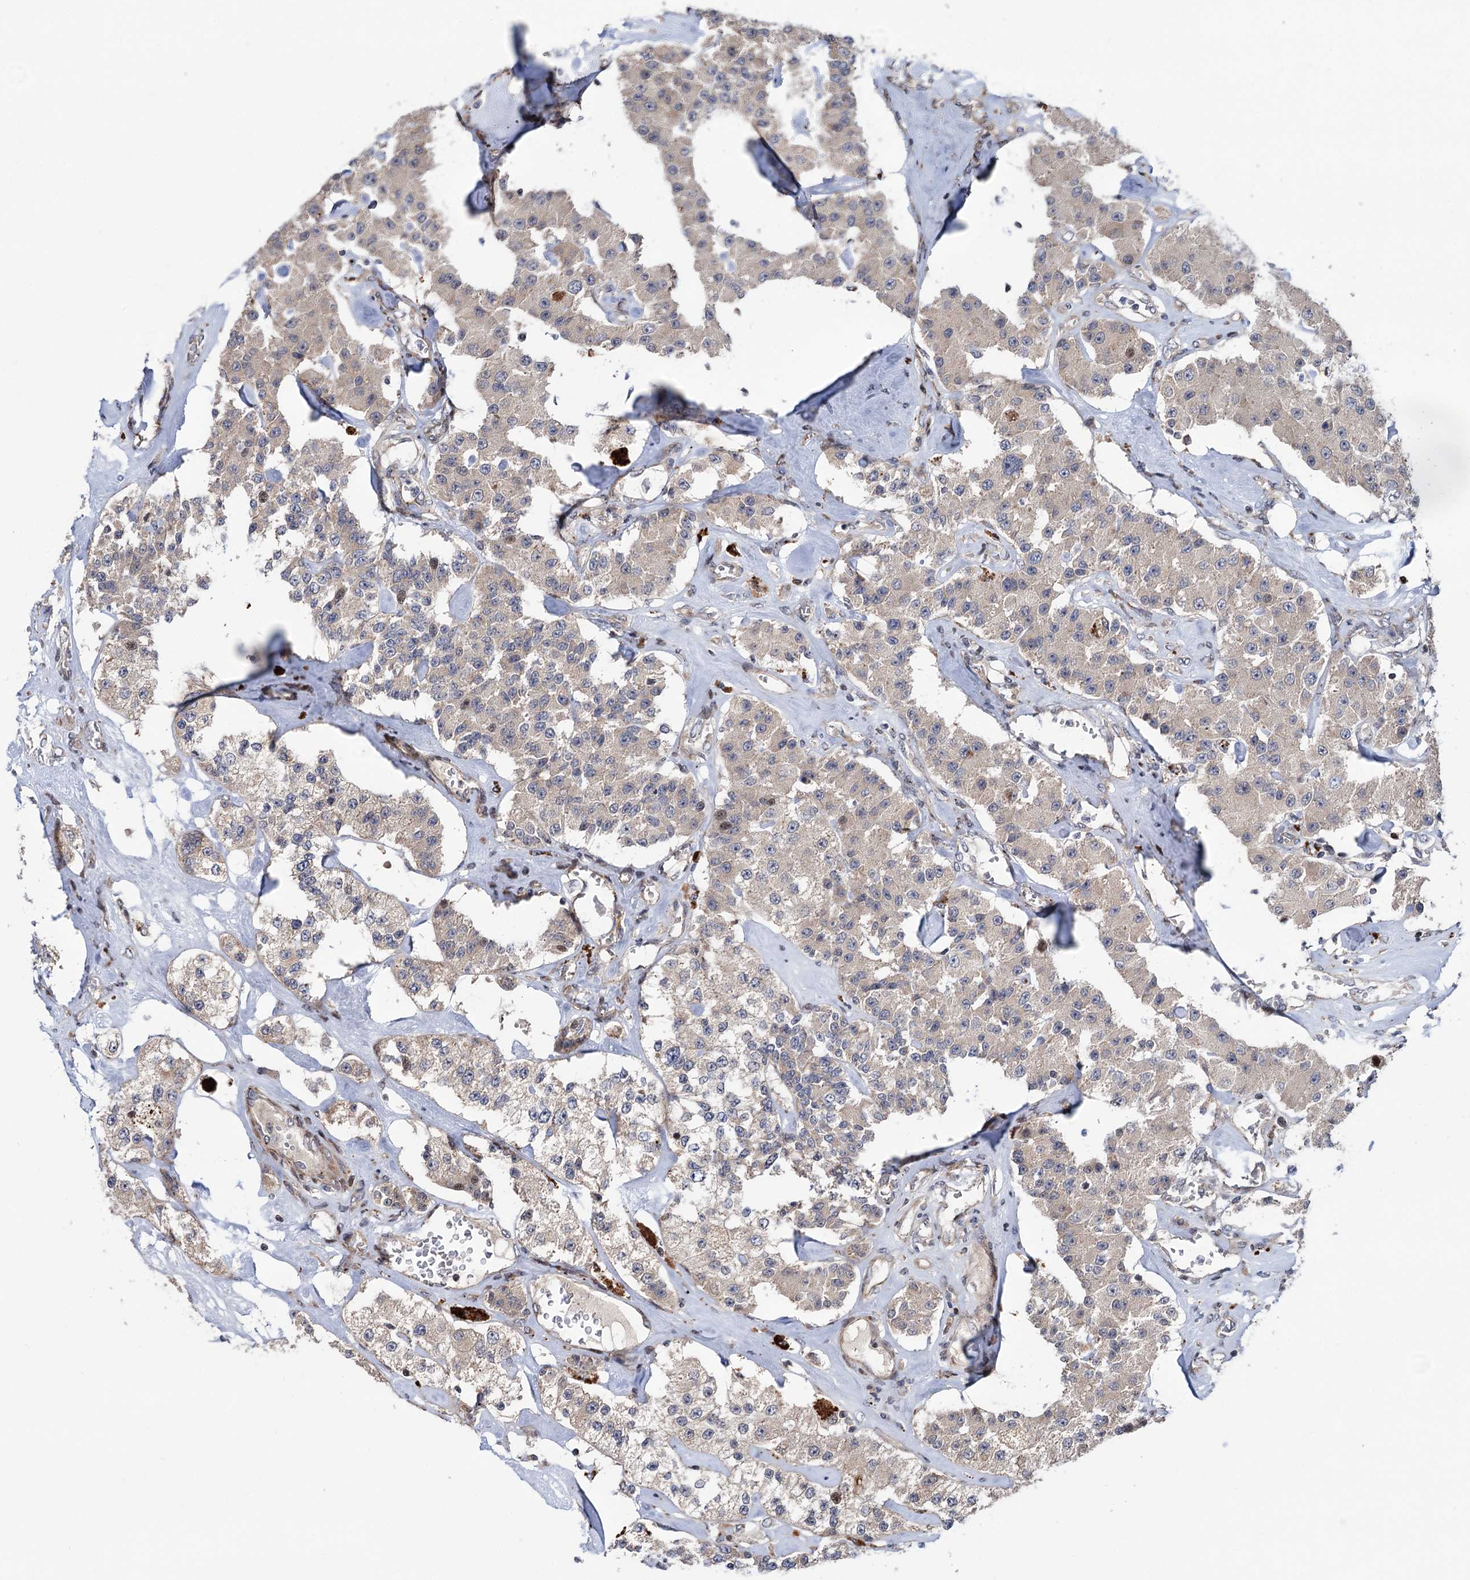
{"staining": {"intensity": "weak", "quantity": "25%-75%", "location": "cytoplasmic/membranous"}, "tissue": "carcinoid", "cell_type": "Tumor cells", "image_type": "cancer", "snomed": [{"axis": "morphology", "description": "Carcinoid, malignant, NOS"}, {"axis": "topography", "description": "Pancreas"}], "caption": "This is a photomicrograph of IHC staining of malignant carcinoid, which shows weak expression in the cytoplasmic/membranous of tumor cells.", "gene": "UBR1", "patient": {"sex": "male", "age": 41}}